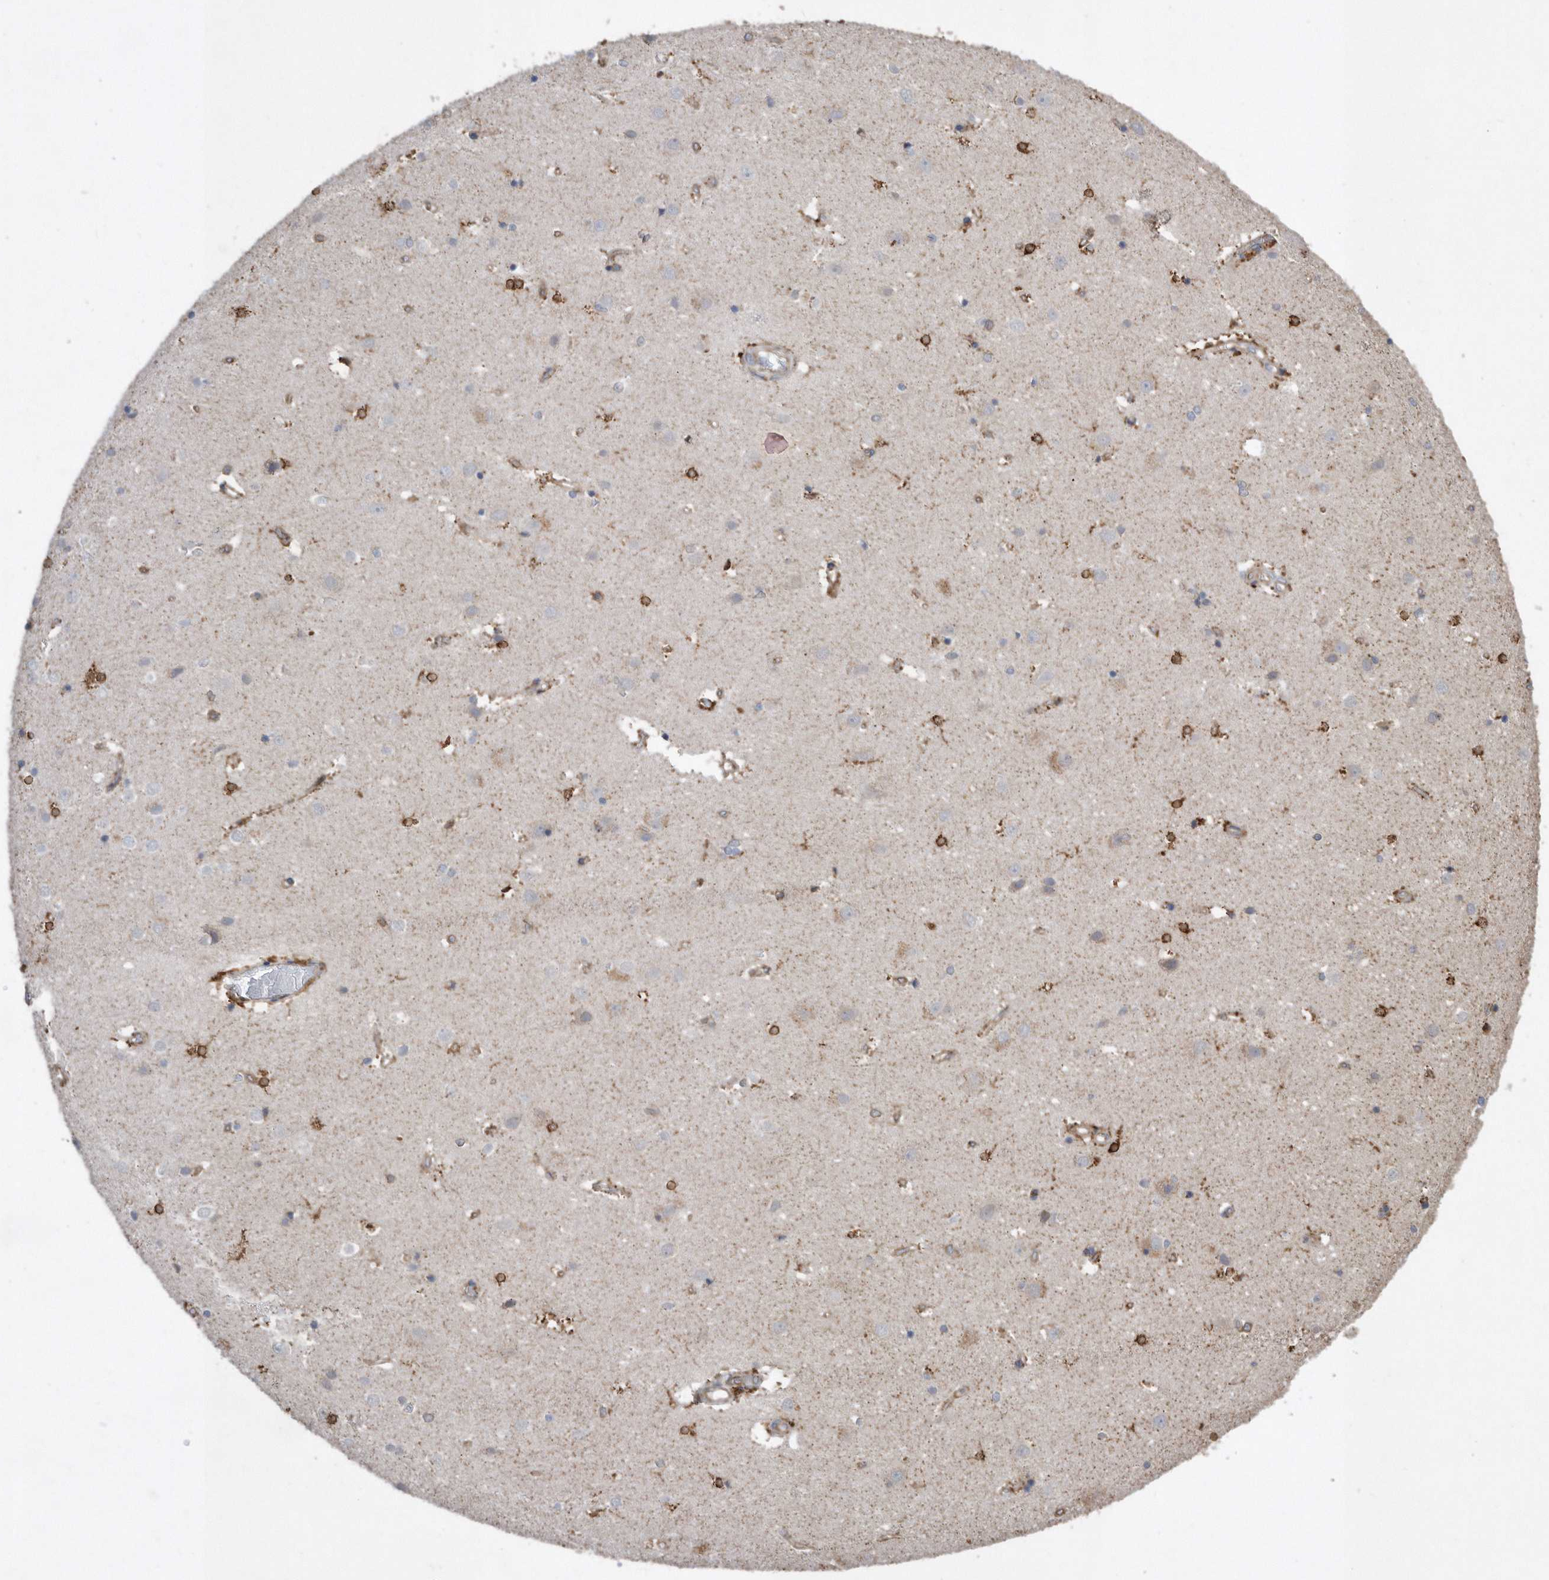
{"staining": {"intensity": "strong", "quantity": ">75%", "location": "cytoplasmic/membranous"}, "tissue": "cerebral cortex", "cell_type": "Endothelial cells", "image_type": "normal", "snomed": [{"axis": "morphology", "description": "Normal tissue, NOS"}, {"axis": "topography", "description": "Cerebral cortex"}], "caption": "Immunohistochemistry (IHC) staining of normal cerebral cortex, which displays high levels of strong cytoplasmic/membranous expression in approximately >75% of endothelial cells indicating strong cytoplasmic/membranous protein staining. The staining was performed using DAB (brown) for protein detection and nuclei were counterstained in hematoxylin (blue).", "gene": "PON2", "patient": {"sex": "male", "age": 54}}